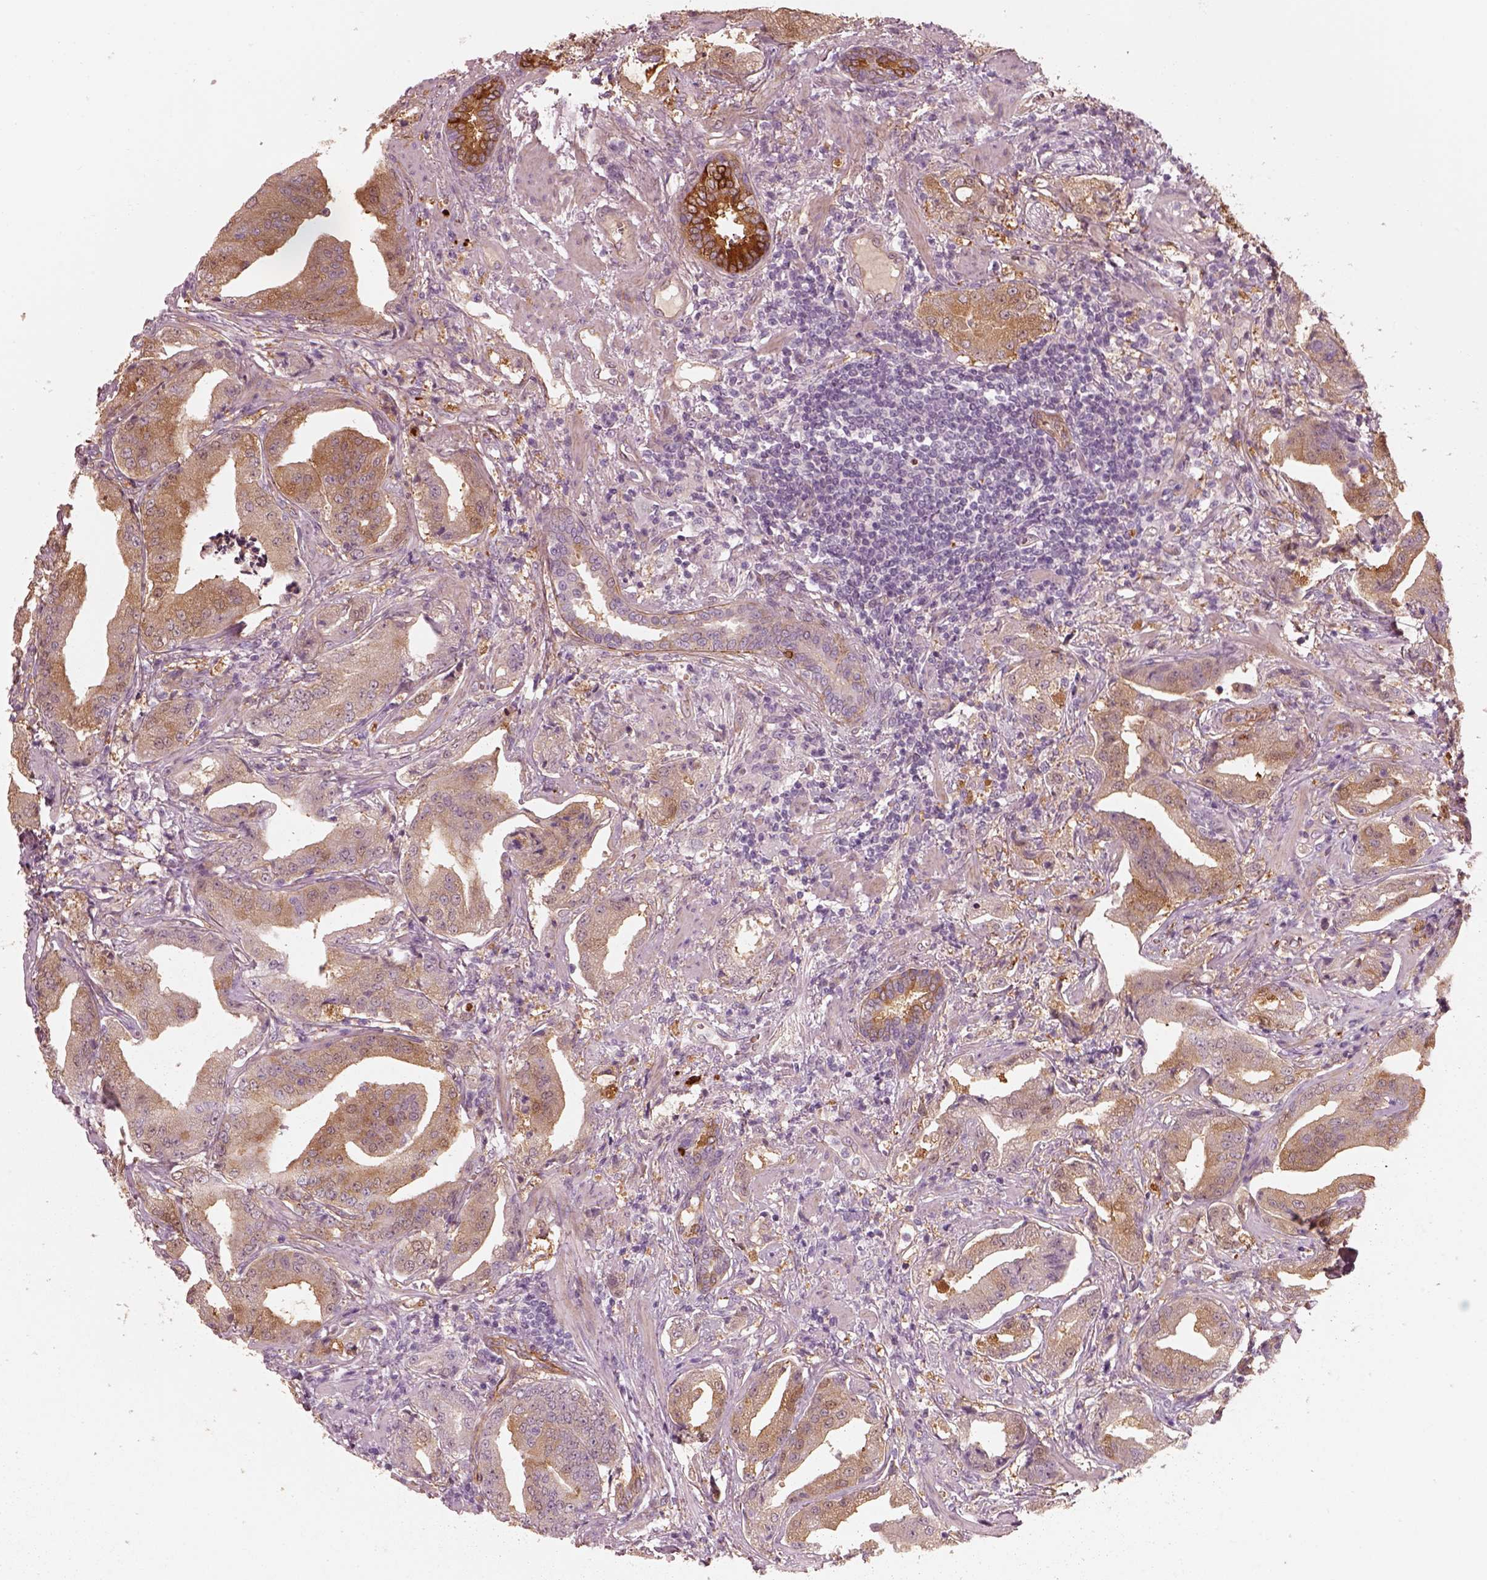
{"staining": {"intensity": "moderate", "quantity": ">75%", "location": "cytoplasmic/membranous"}, "tissue": "prostate cancer", "cell_type": "Tumor cells", "image_type": "cancer", "snomed": [{"axis": "morphology", "description": "Adenocarcinoma, Low grade"}, {"axis": "topography", "description": "Prostate"}], "caption": "Moderate cytoplasmic/membranous expression for a protein is appreciated in approximately >75% of tumor cells of prostate cancer (adenocarcinoma (low-grade)) using immunohistochemistry (IHC).", "gene": "CRYM", "patient": {"sex": "male", "age": 62}}